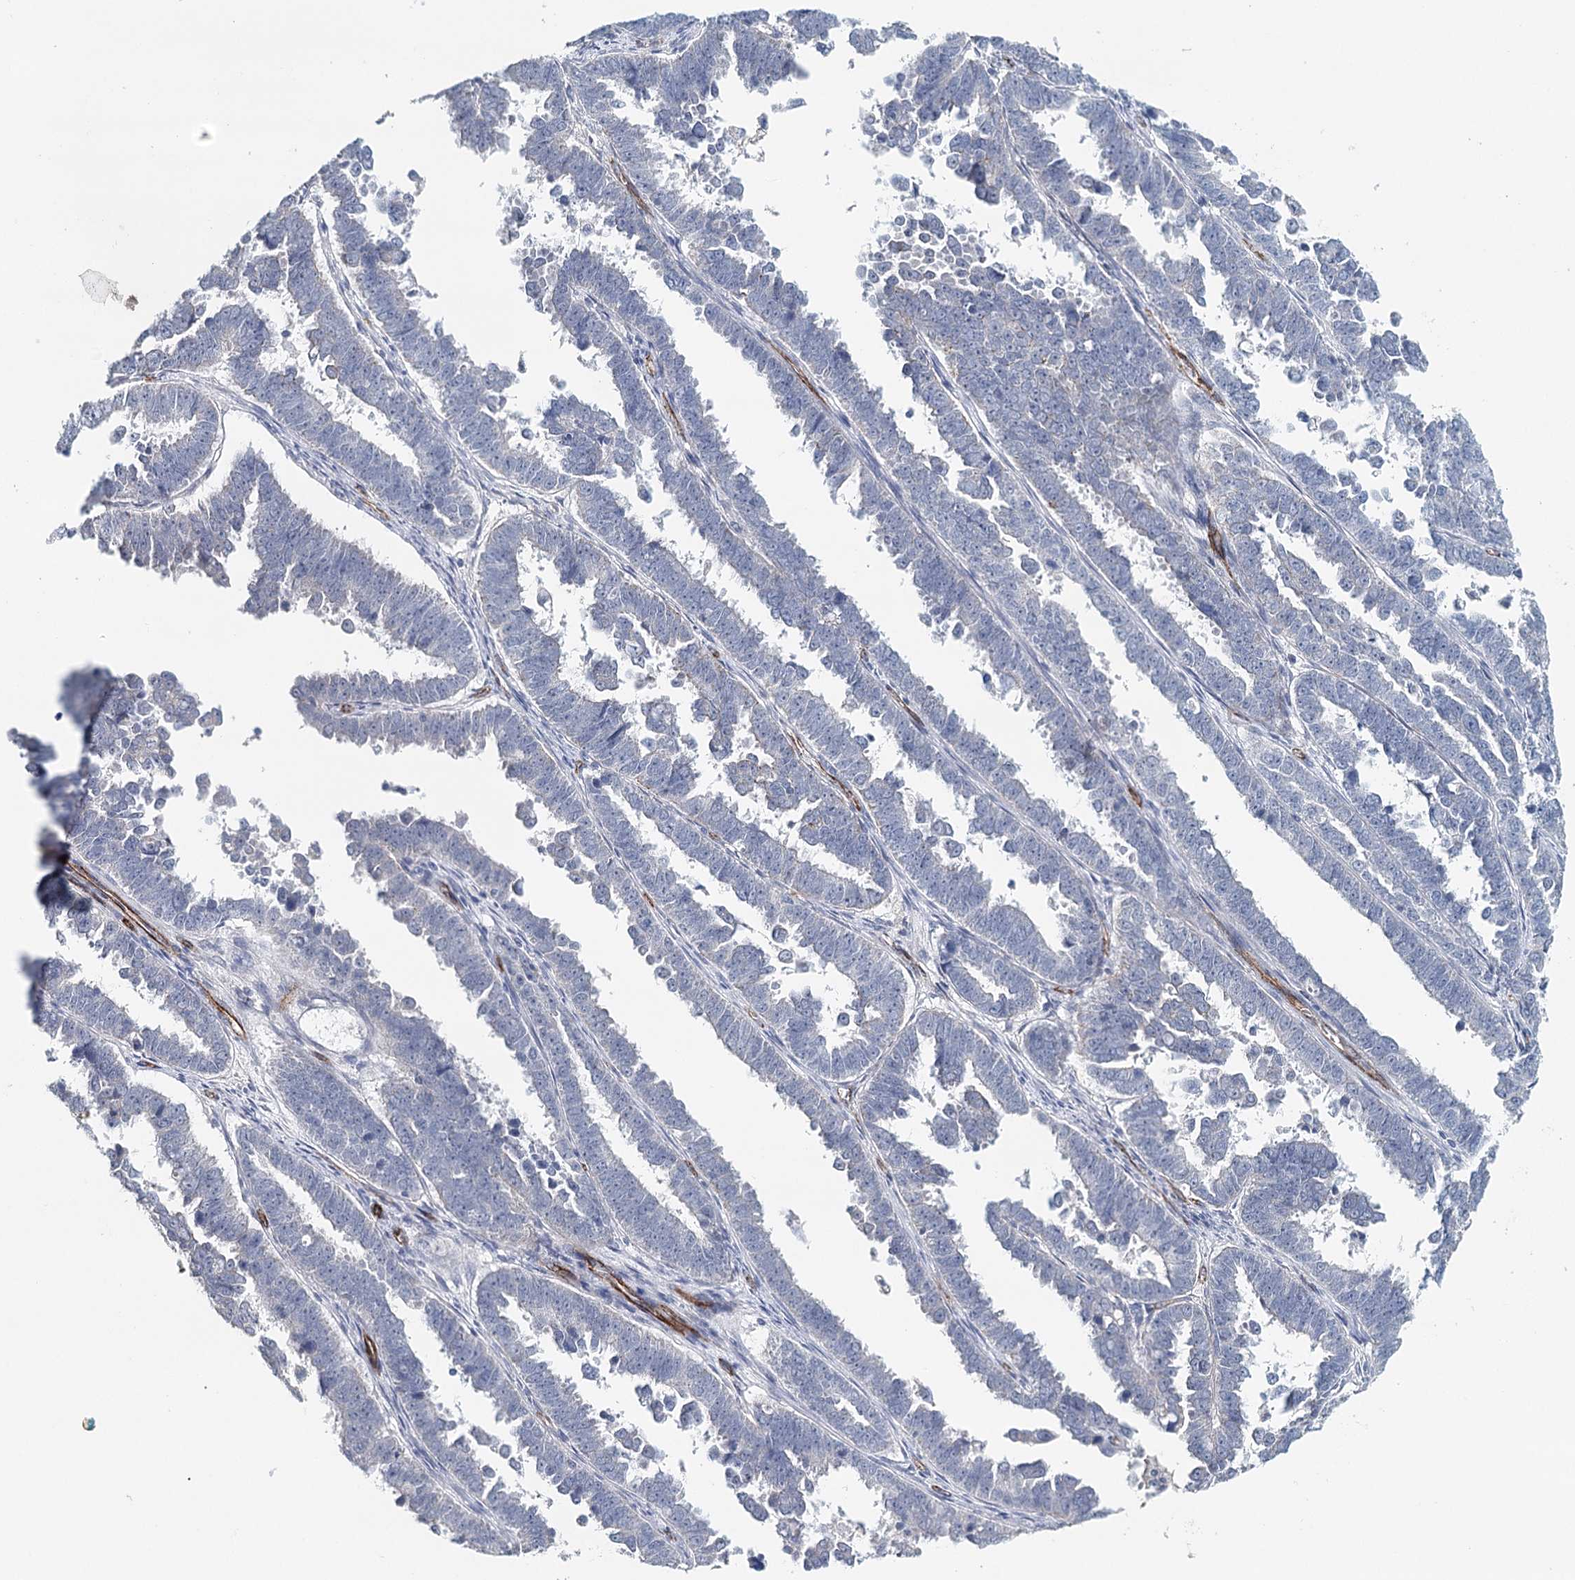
{"staining": {"intensity": "negative", "quantity": "none", "location": "none"}, "tissue": "endometrial cancer", "cell_type": "Tumor cells", "image_type": "cancer", "snomed": [{"axis": "morphology", "description": "Adenocarcinoma, NOS"}, {"axis": "topography", "description": "Endometrium"}], "caption": "Human endometrial cancer (adenocarcinoma) stained for a protein using immunohistochemistry (IHC) reveals no staining in tumor cells.", "gene": "SYNPO", "patient": {"sex": "female", "age": 75}}